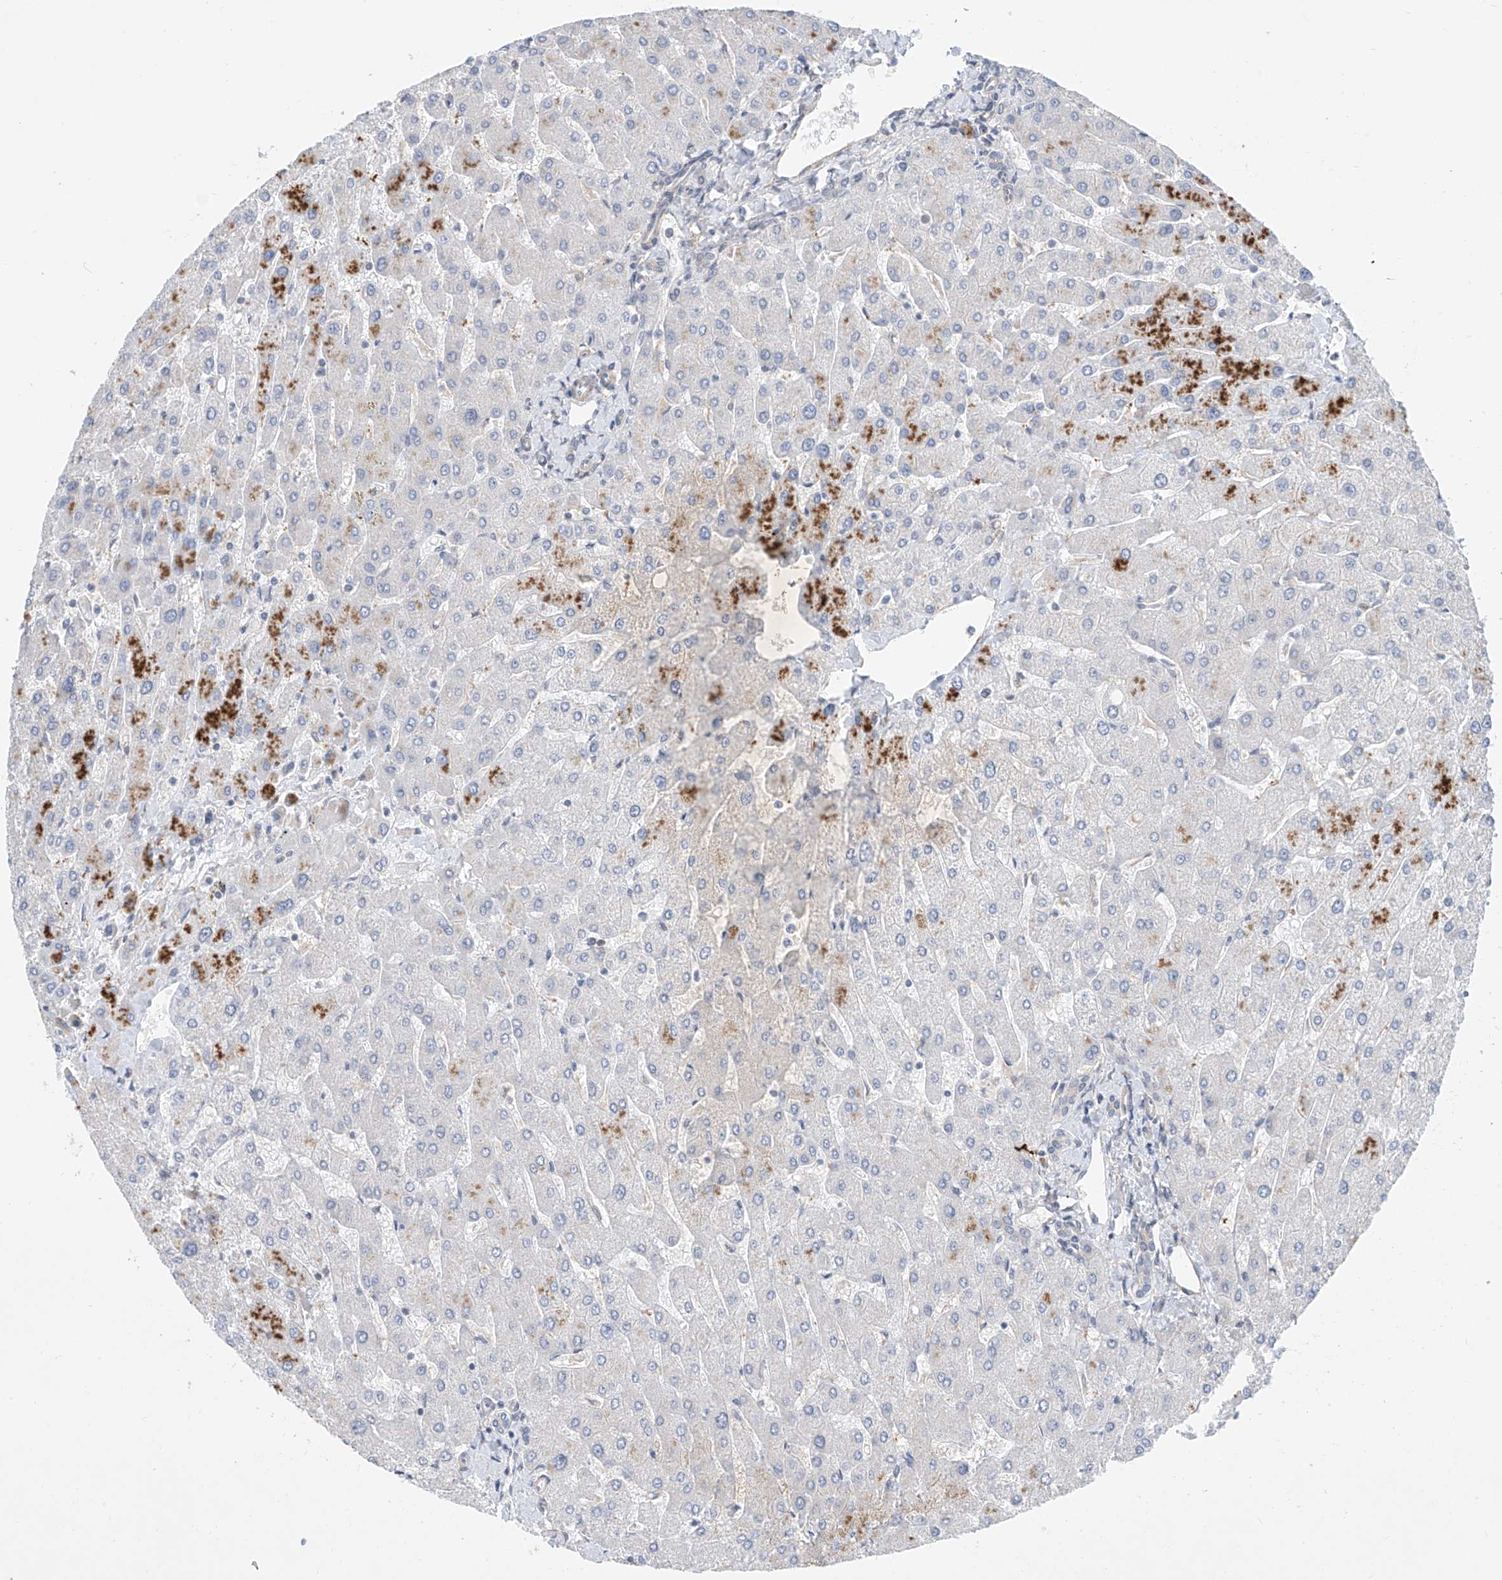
{"staining": {"intensity": "negative", "quantity": "none", "location": "none"}, "tissue": "liver", "cell_type": "Cholangiocytes", "image_type": "normal", "snomed": [{"axis": "morphology", "description": "Normal tissue, NOS"}, {"axis": "topography", "description": "Liver"}], "caption": "Photomicrograph shows no significant protein staining in cholangiocytes of normal liver.", "gene": "ABLIM2", "patient": {"sex": "male", "age": 55}}